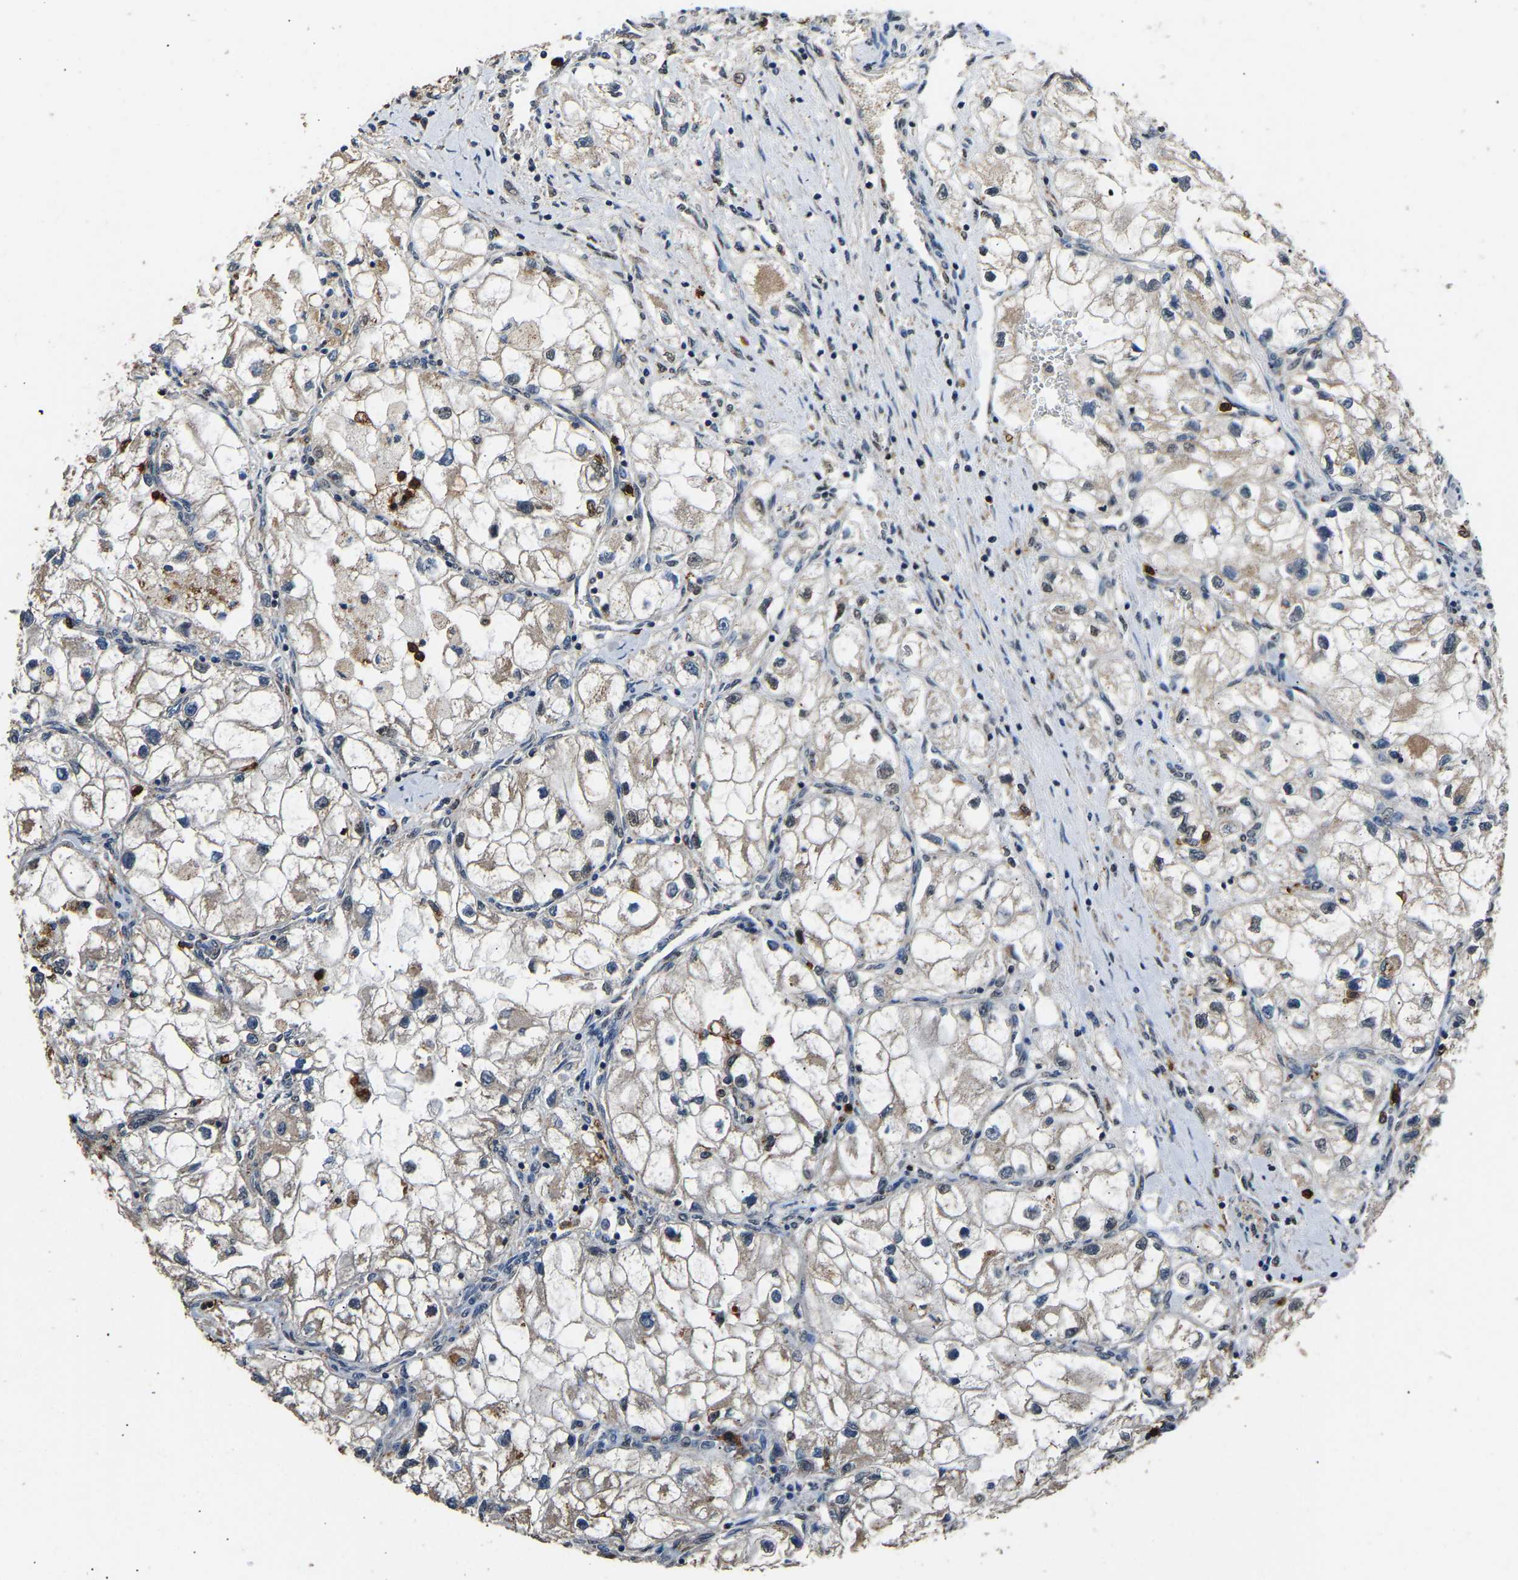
{"staining": {"intensity": "negative", "quantity": "none", "location": "none"}, "tissue": "renal cancer", "cell_type": "Tumor cells", "image_type": "cancer", "snomed": [{"axis": "morphology", "description": "Adenocarcinoma, NOS"}, {"axis": "topography", "description": "Kidney"}], "caption": "Tumor cells show no significant expression in renal cancer (adenocarcinoma).", "gene": "SAFB", "patient": {"sex": "female", "age": 70}}